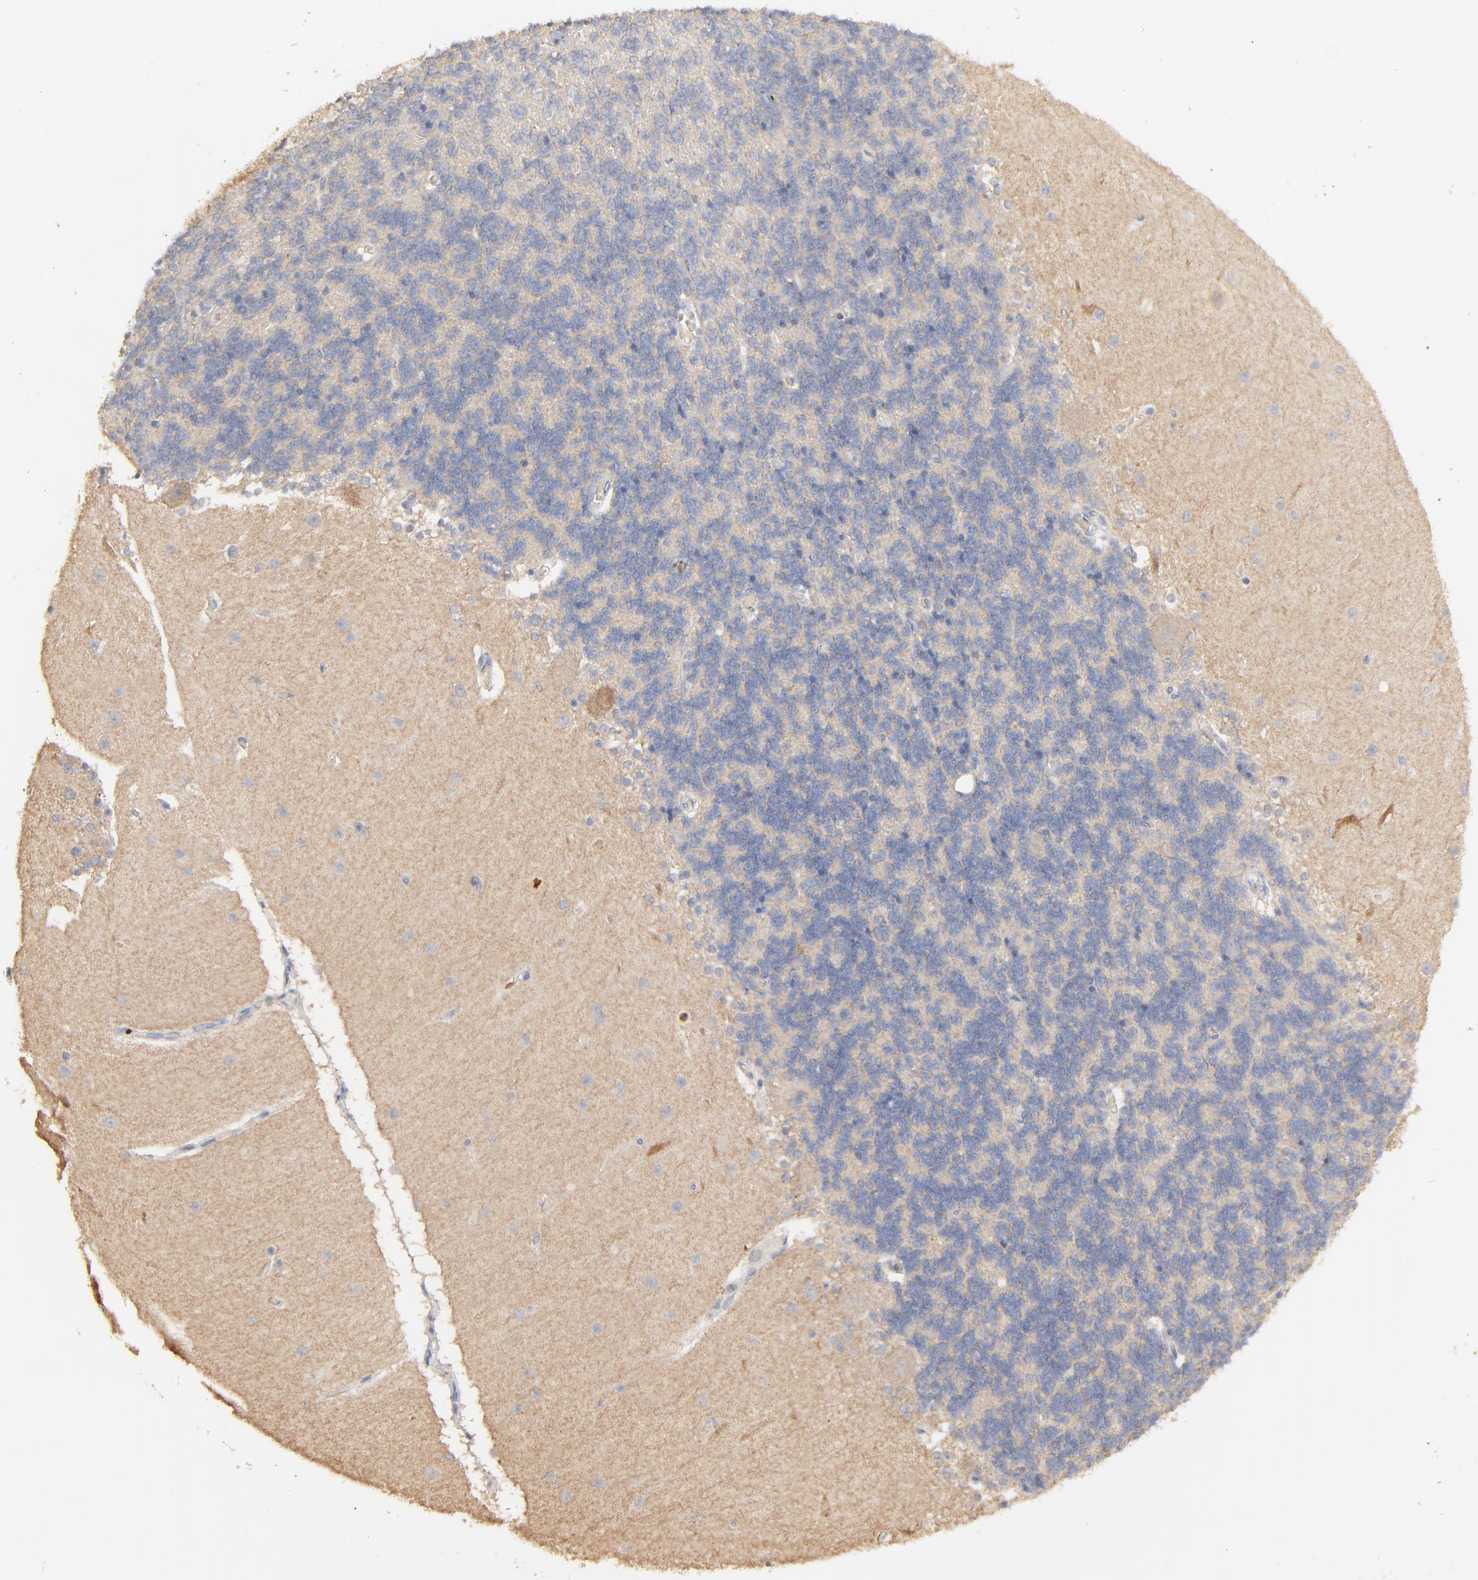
{"staining": {"intensity": "negative", "quantity": "none", "location": "none"}, "tissue": "cerebellum", "cell_type": "Cells in granular layer", "image_type": "normal", "snomed": [{"axis": "morphology", "description": "Normal tissue, NOS"}, {"axis": "topography", "description": "Cerebellum"}], "caption": "High magnification brightfield microscopy of unremarkable cerebellum stained with DAB (brown) and counterstained with hematoxylin (blue): cells in granular layer show no significant staining. The staining was performed using DAB (3,3'-diaminobenzidine) to visualize the protein expression in brown, while the nuclei were stained in blue with hematoxylin (Magnification: 20x).", "gene": "FANCB", "patient": {"sex": "female", "age": 54}}